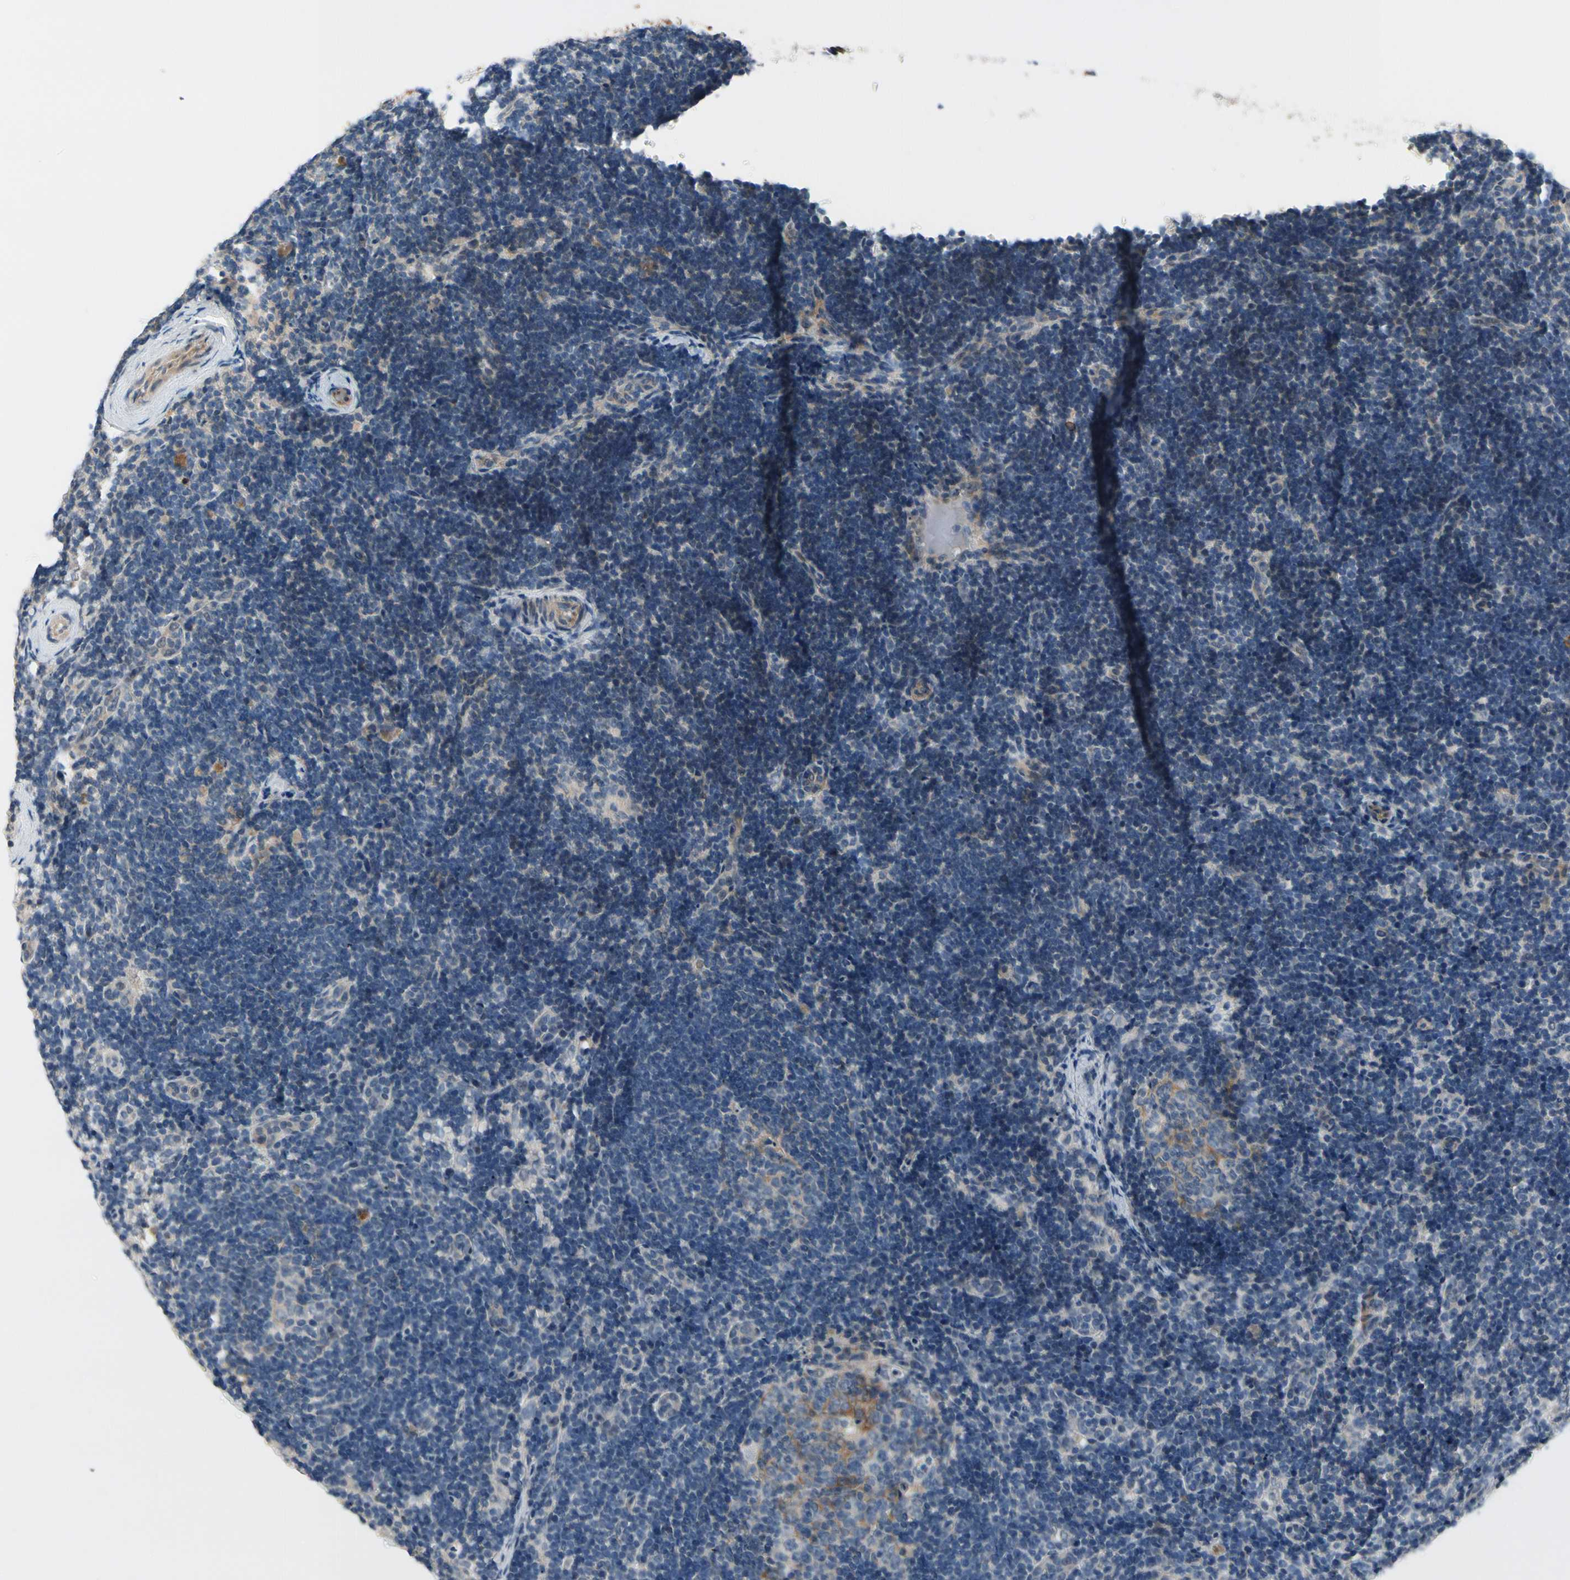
{"staining": {"intensity": "negative", "quantity": "none", "location": "none"}, "tissue": "lymph node", "cell_type": "Germinal center cells", "image_type": "normal", "snomed": [{"axis": "morphology", "description": "Normal tissue, NOS"}, {"axis": "topography", "description": "Lymph node"}], "caption": "Protein analysis of normal lymph node displays no significant staining in germinal center cells.", "gene": "SLC27A6", "patient": {"sex": "female", "age": 14}}